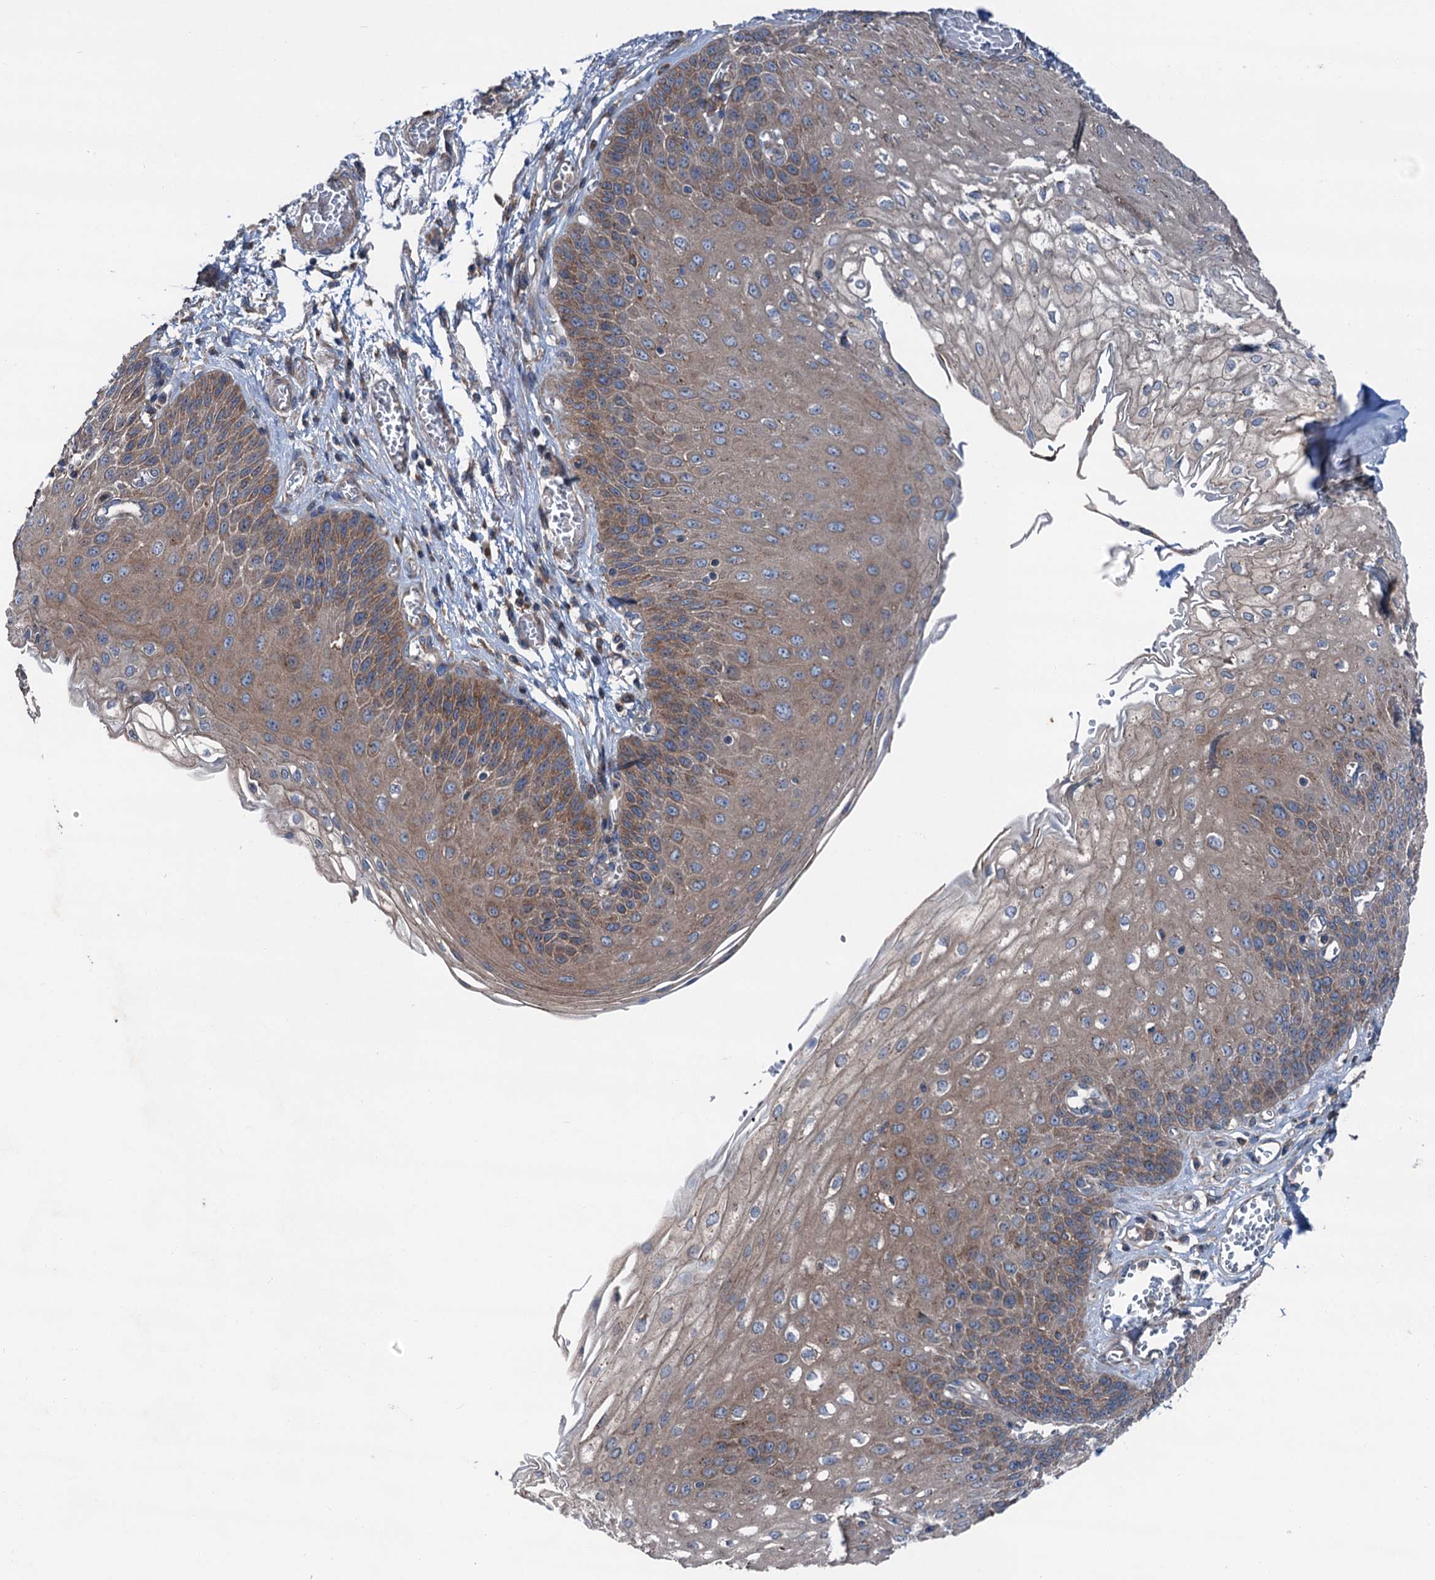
{"staining": {"intensity": "moderate", "quantity": ">75%", "location": "cytoplasmic/membranous"}, "tissue": "esophagus", "cell_type": "Squamous epithelial cells", "image_type": "normal", "snomed": [{"axis": "morphology", "description": "Normal tissue, NOS"}, {"axis": "topography", "description": "Esophagus"}], "caption": "This micrograph displays IHC staining of normal human esophagus, with medium moderate cytoplasmic/membranous expression in approximately >75% of squamous epithelial cells.", "gene": "RUFY1", "patient": {"sex": "male", "age": 81}}